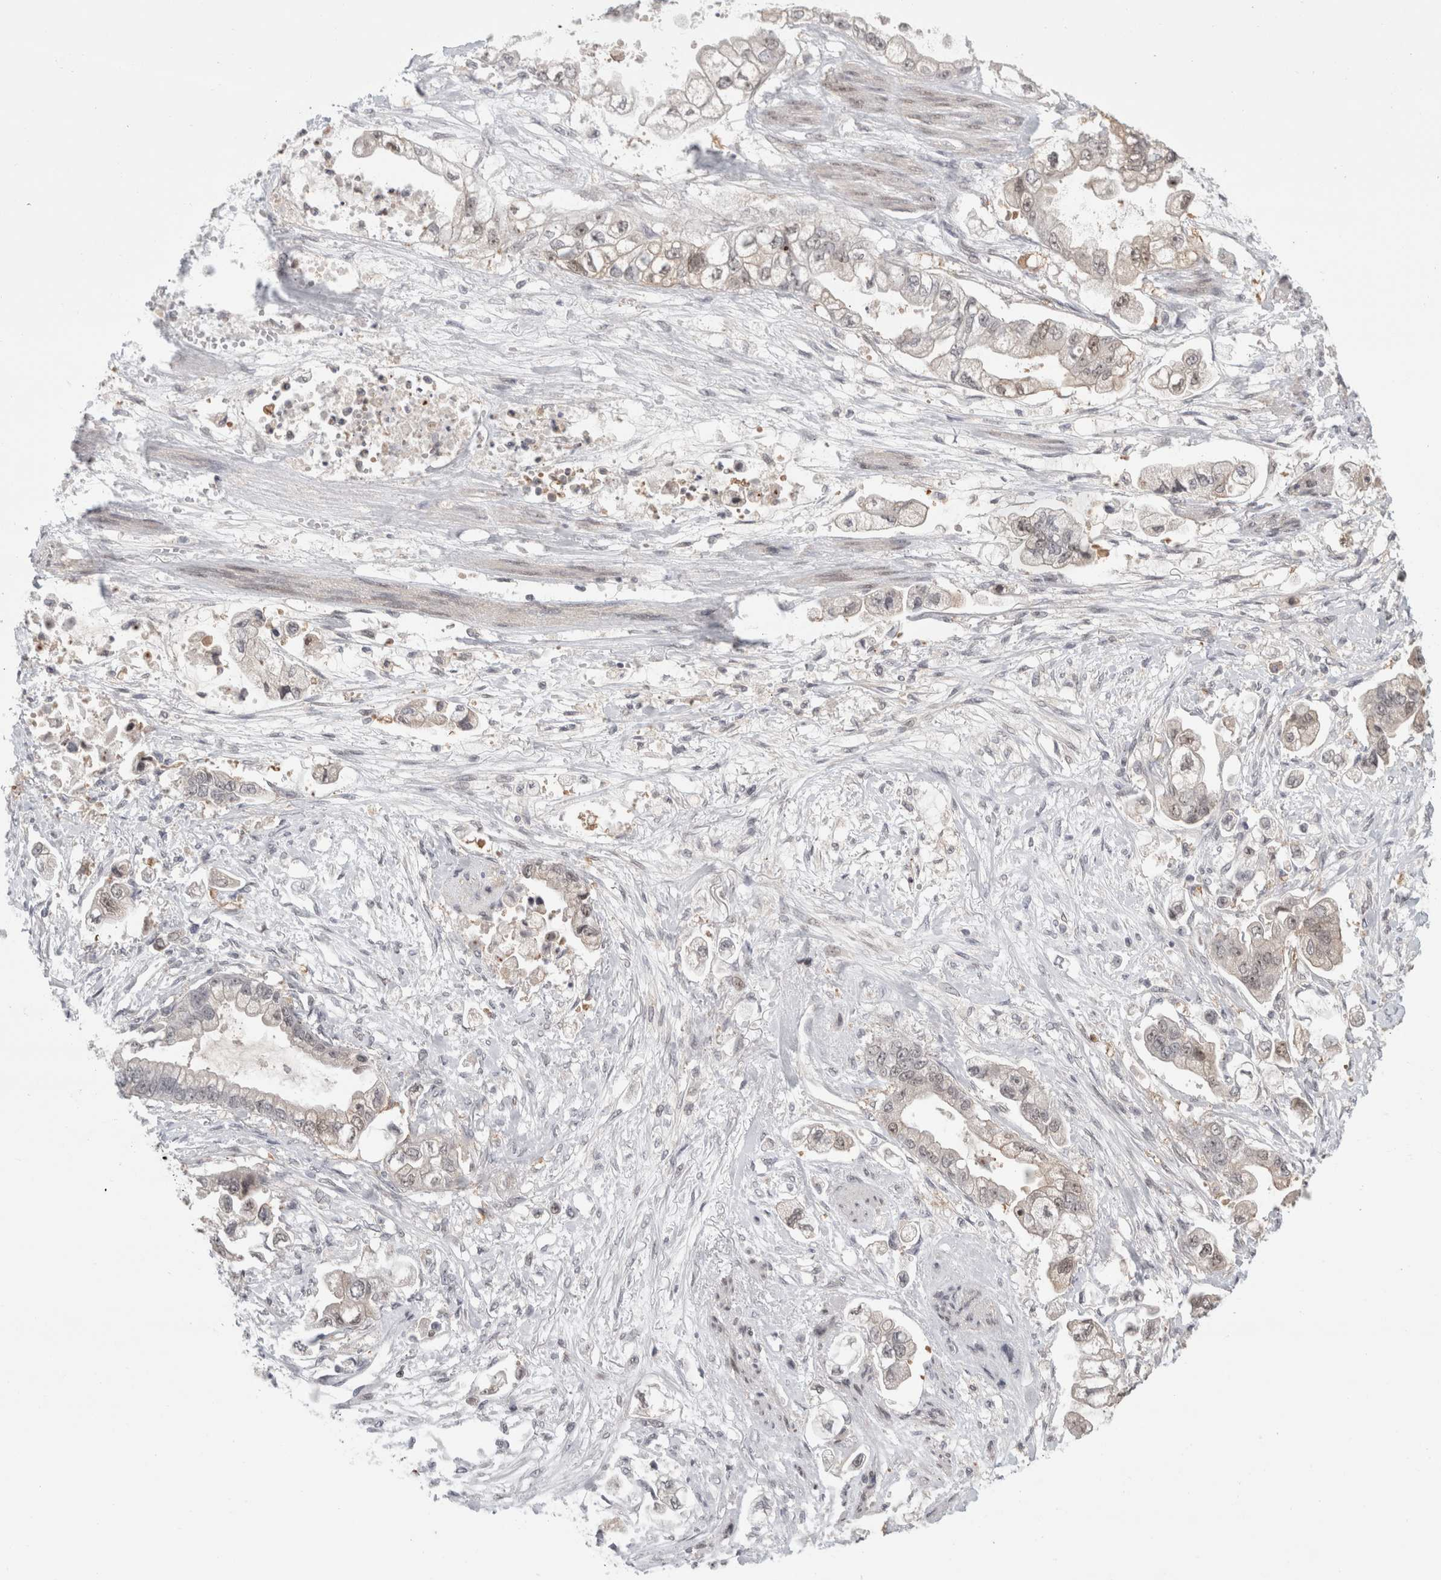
{"staining": {"intensity": "negative", "quantity": "none", "location": "none"}, "tissue": "stomach cancer", "cell_type": "Tumor cells", "image_type": "cancer", "snomed": [{"axis": "morphology", "description": "Adenocarcinoma, NOS"}, {"axis": "topography", "description": "Stomach"}], "caption": "An immunohistochemistry (IHC) image of stomach adenocarcinoma is shown. There is no staining in tumor cells of stomach adenocarcinoma.", "gene": "SENP6", "patient": {"sex": "male", "age": 62}}